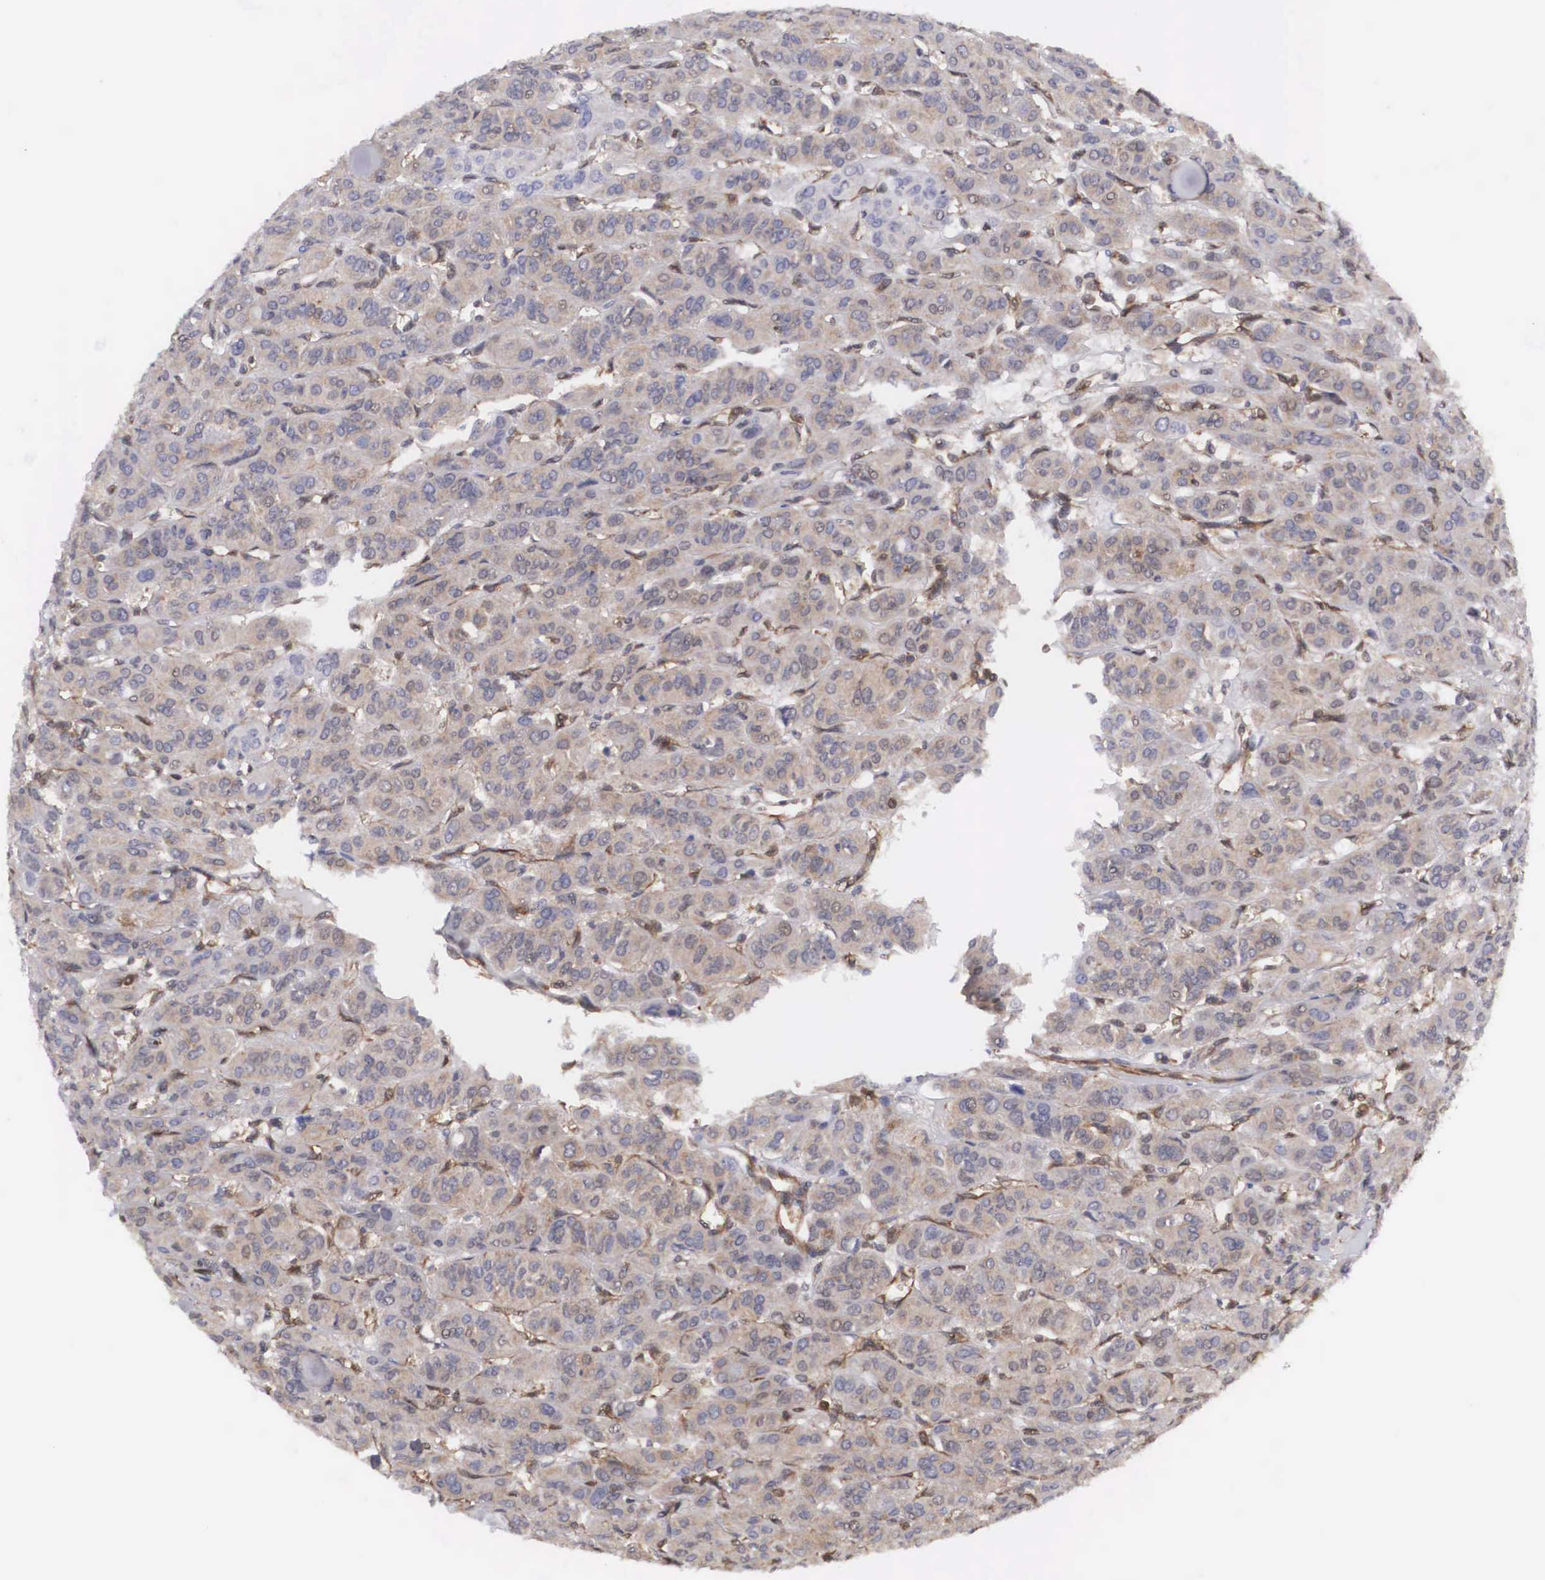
{"staining": {"intensity": "weak", "quantity": ">75%", "location": "cytoplasmic/membranous"}, "tissue": "thyroid cancer", "cell_type": "Tumor cells", "image_type": "cancer", "snomed": [{"axis": "morphology", "description": "Follicular adenoma carcinoma, NOS"}, {"axis": "topography", "description": "Thyroid gland"}], "caption": "Tumor cells demonstrate low levels of weak cytoplasmic/membranous expression in about >75% of cells in human thyroid cancer (follicular adenoma carcinoma).", "gene": "ADSL", "patient": {"sex": "female", "age": 71}}